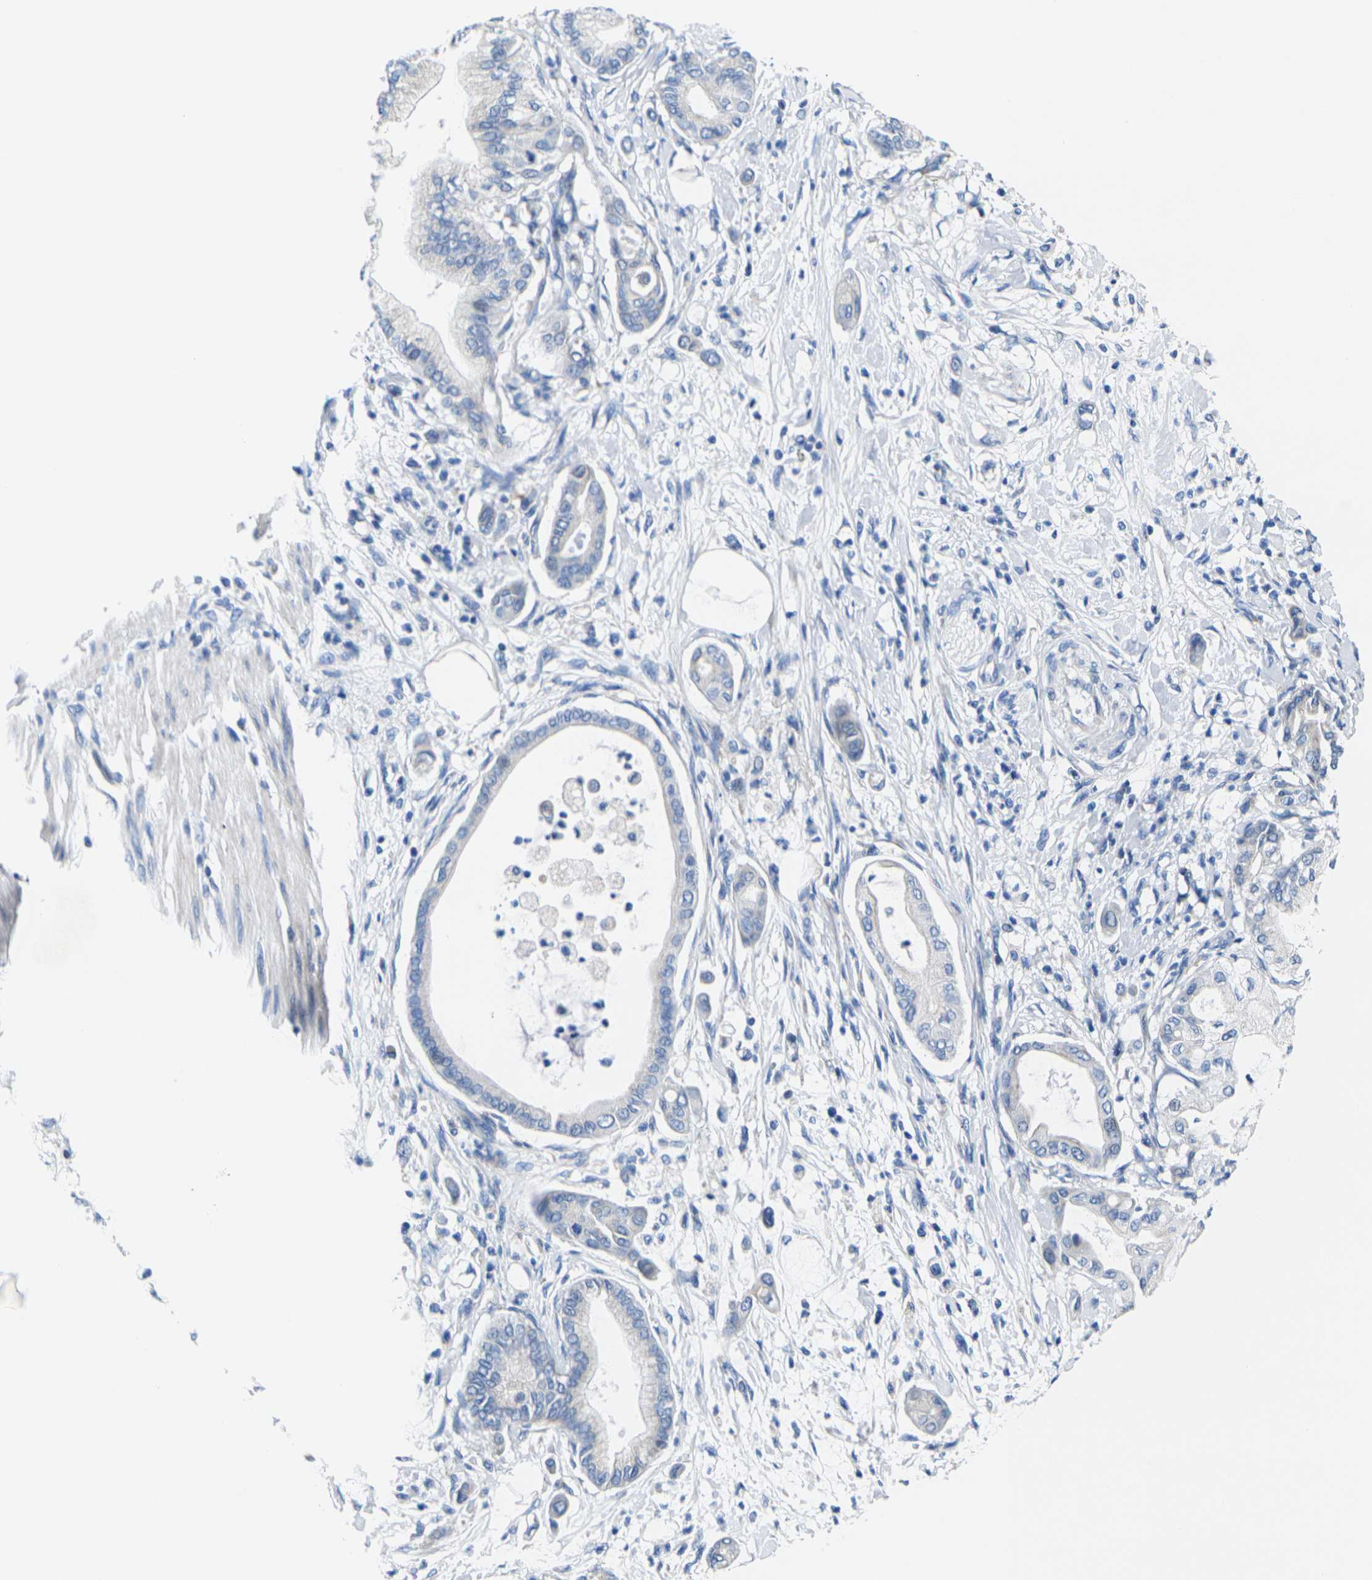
{"staining": {"intensity": "moderate", "quantity": "<25%", "location": "cytoplasmic/membranous"}, "tissue": "pancreatic cancer", "cell_type": "Tumor cells", "image_type": "cancer", "snomed": [{"axis": "morphology", "description": "Adenocarcinoma, NOS"}, {"axis": "morphology", "description": "Adenocarcinoma, metastatic, NOS"}, {"axis": "topography", "description": "Lymph node"}, {"axis": "topography", "description": "Pancreas"}, {"axis": "topography", "description": "Duodenum"}], "caption": "A brown stain shows moderate cytoplasmic/membranous staining of a protein in human pancreatic metastatic adenocarcinoma tumor cells.", "gene": "TMEM204", "patient": {"sex": "female", "age": 64}}